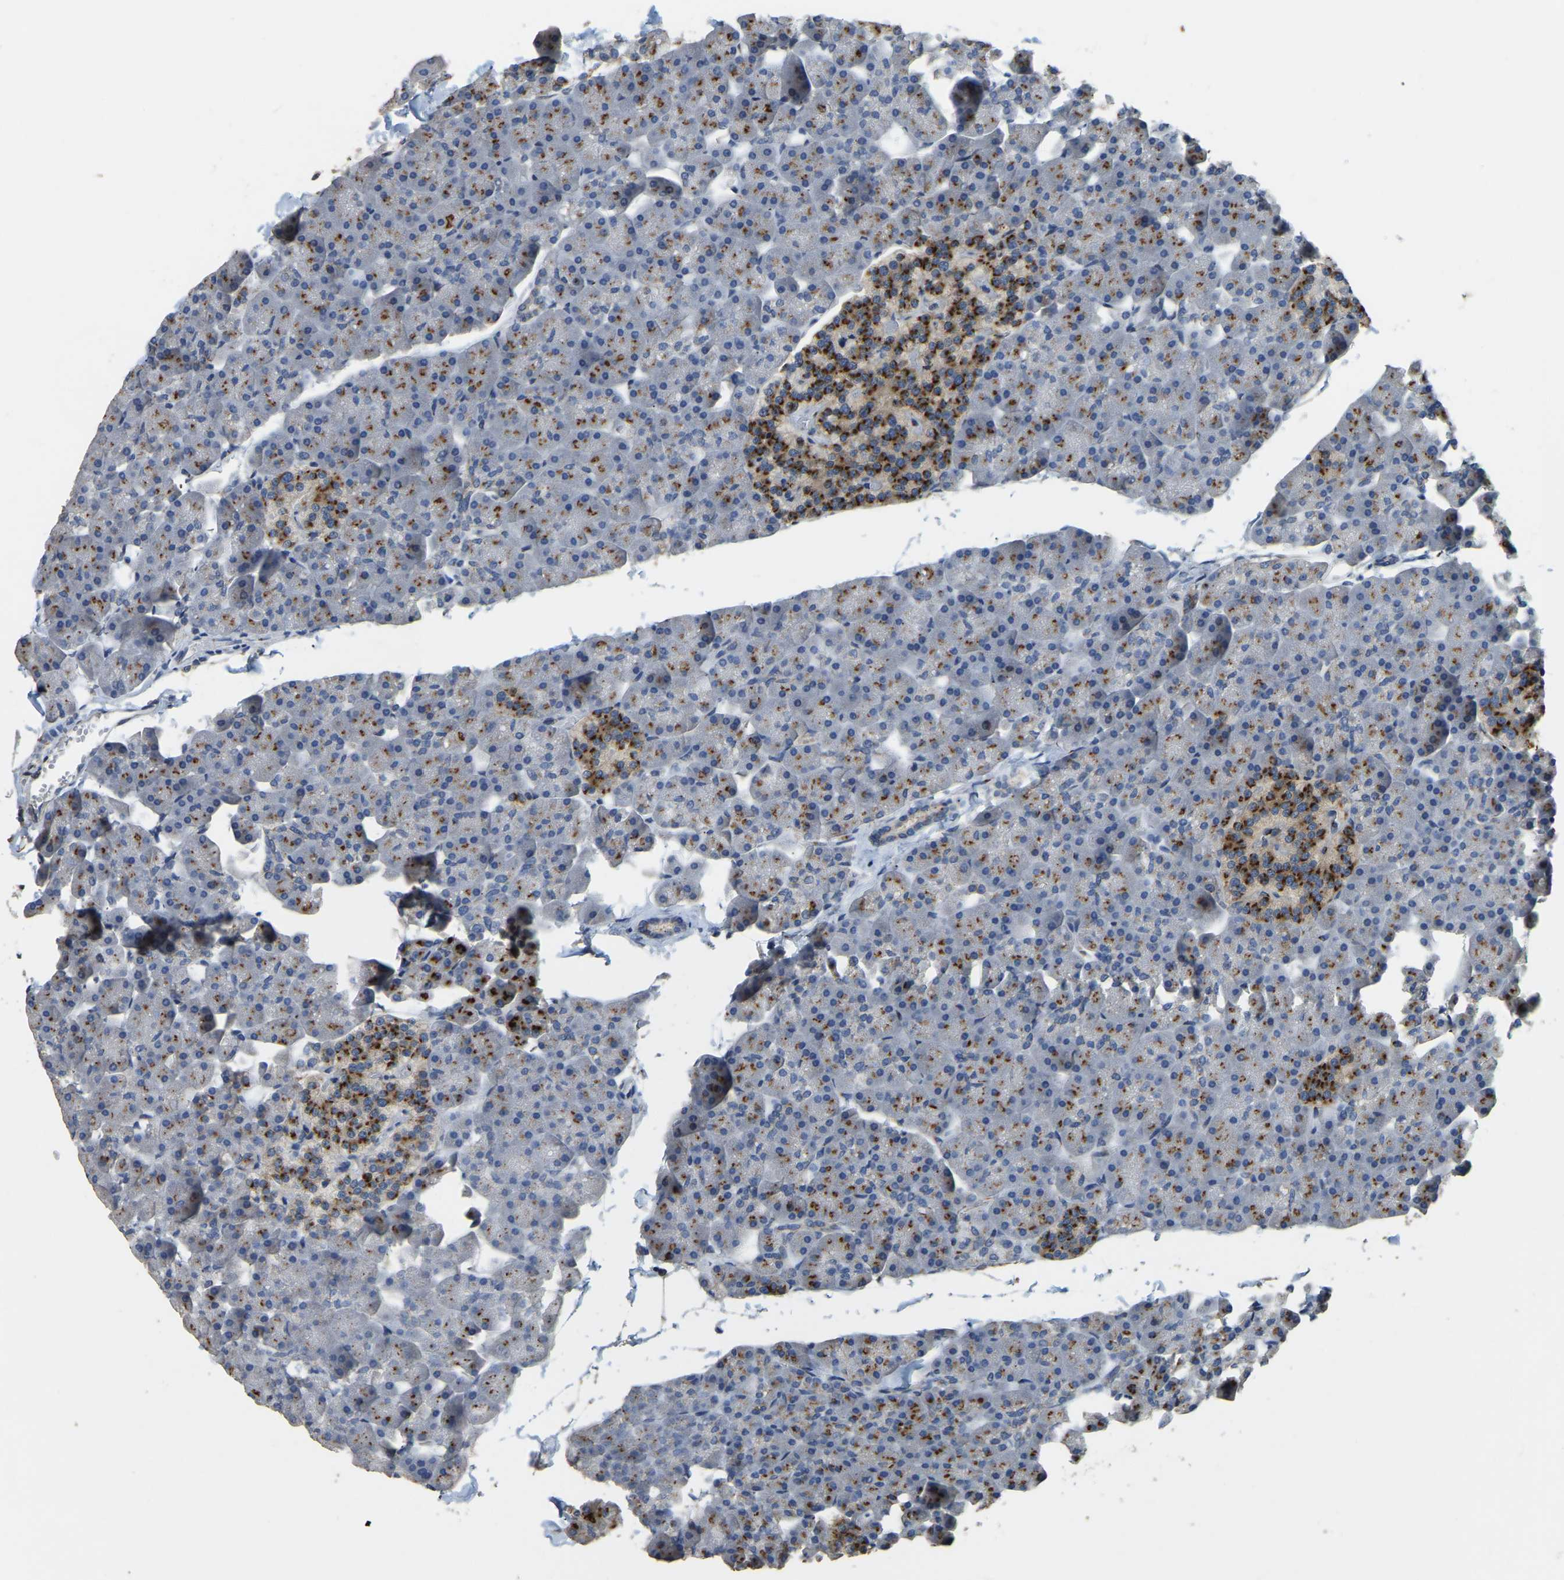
{"staining": {"intensity": "moderate", "quantity": "25%-75%", "location": "cytoplasmic/membranous"}, "tissue": "pancreas", "cell_type": "Exocrine glandular cells", "image_type": "normal", "snomed": [{"axis": "morphology", "description": "Normal tissue, NOS"}, {"axis": "topography", "description": "Pancreas"}], "caption": "A photomicrograph of pancreas stained for a protein reveals moderate cytoplasmic/membranous brown staining in exocrine glandular cells. (Stains: DAB (3,3'-diaminobenzidine) in brown, nuclei in blue, Microscopy: brightfield microscopy at high magnification).", "gene": "FAM174A", "patient": {"sex": "male", "age": 35}}